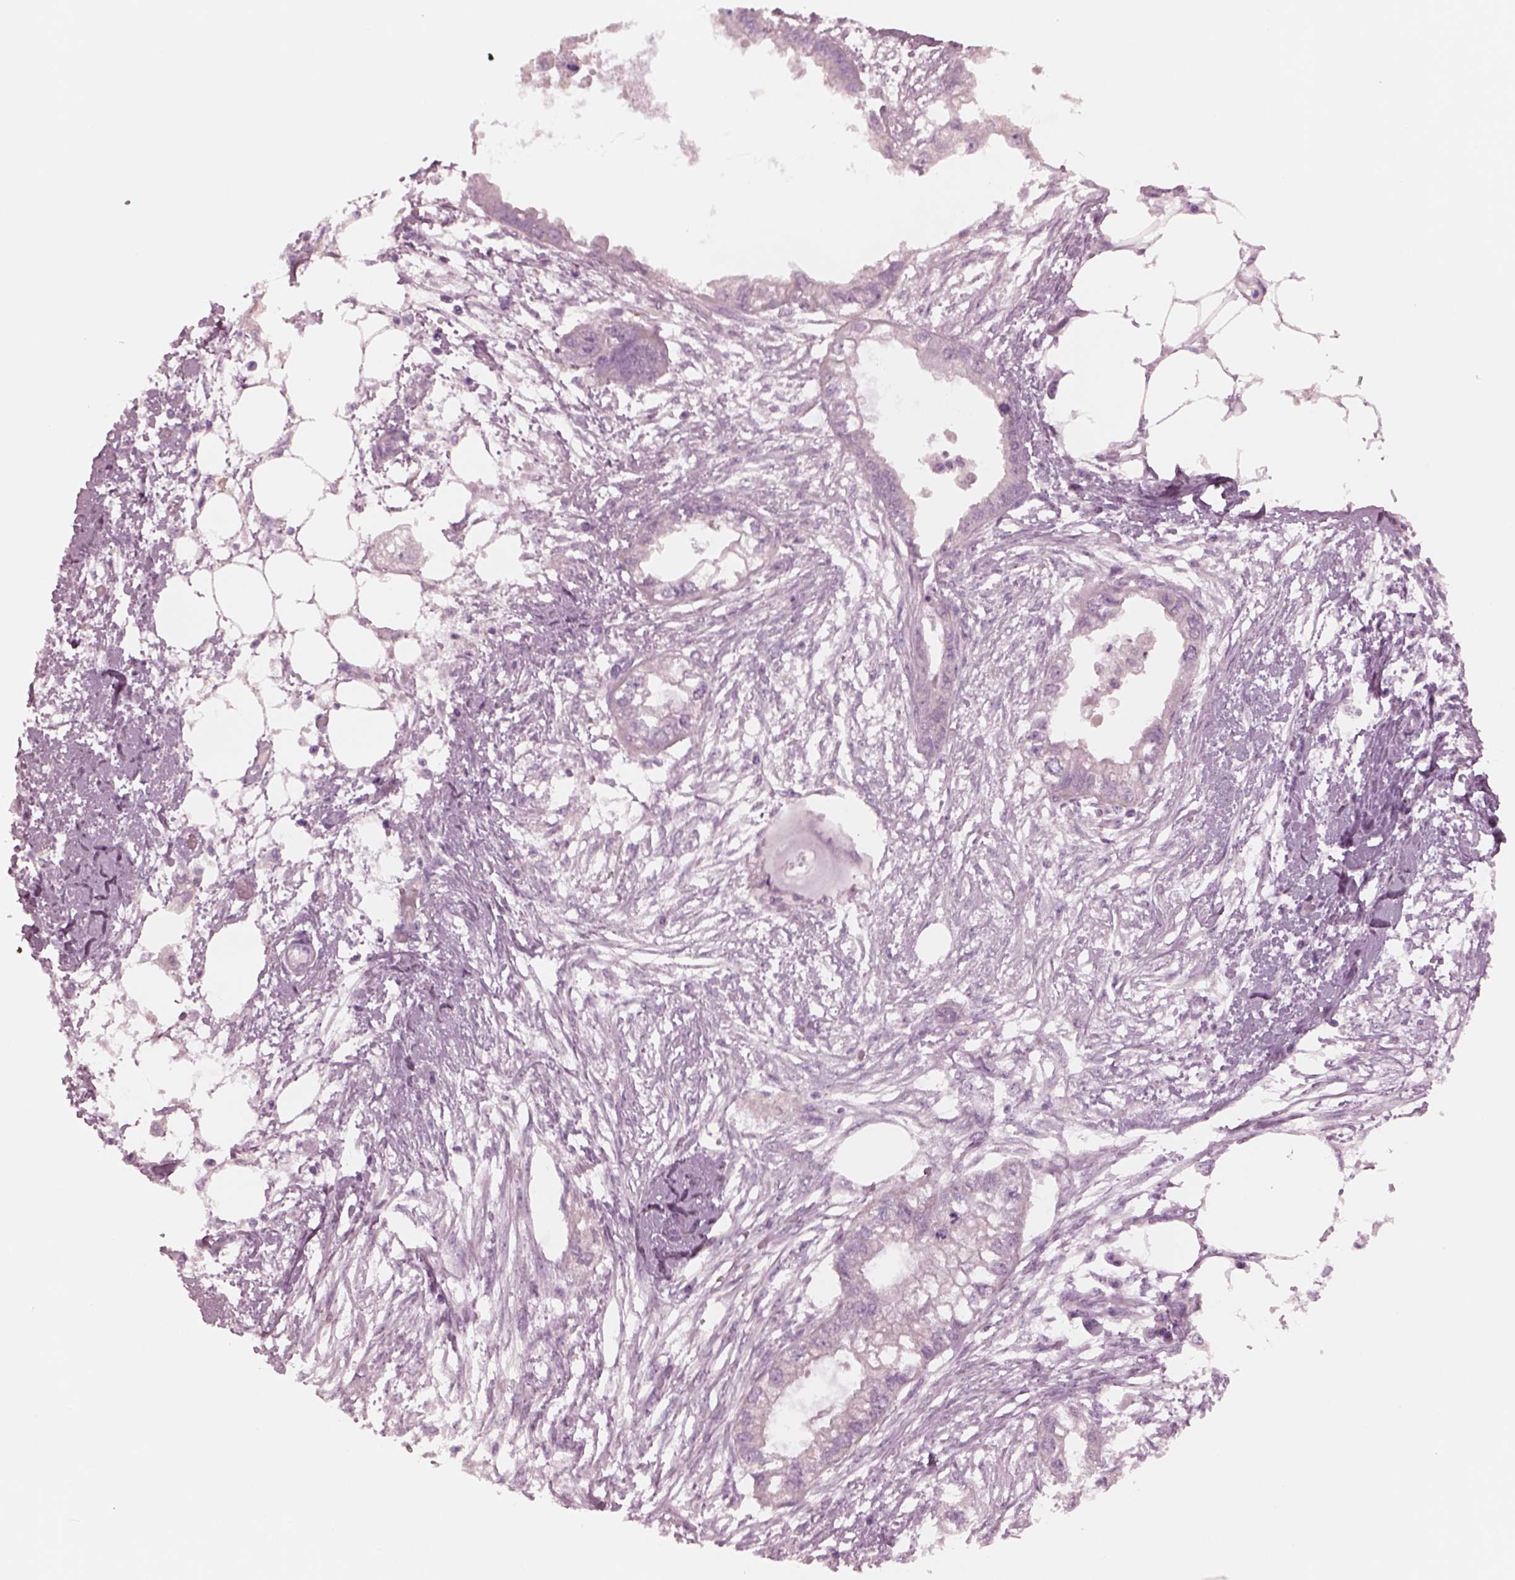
{"staining": {"intensity": "negative", "quantity": "none", "location": "none"}, "tissue": "endometrial cancer", "cell_type": "Tumor cells", "image_type": "cancer", "snomed": [{"axis": "morphology", "description": "Adenocarcinoma, NOS"}, {"axis": "morphology", "description": "Adenocarcinoma, metastatic, NOS"}, {"axis": "topography", "description": "Adipose tissue"}, {"axis": "topography", "description": "Endometrium"}], "caption": "Immunohistochemistry photomicrograph of neoplastic tissue: human endometrial cancer stained with DAB shows no significant protein staining in tumor cells. (IHC, brightfield microscopy, high magnification).", "gene": "SHTN1", "patient": {"sex": "female", "age": 67}}